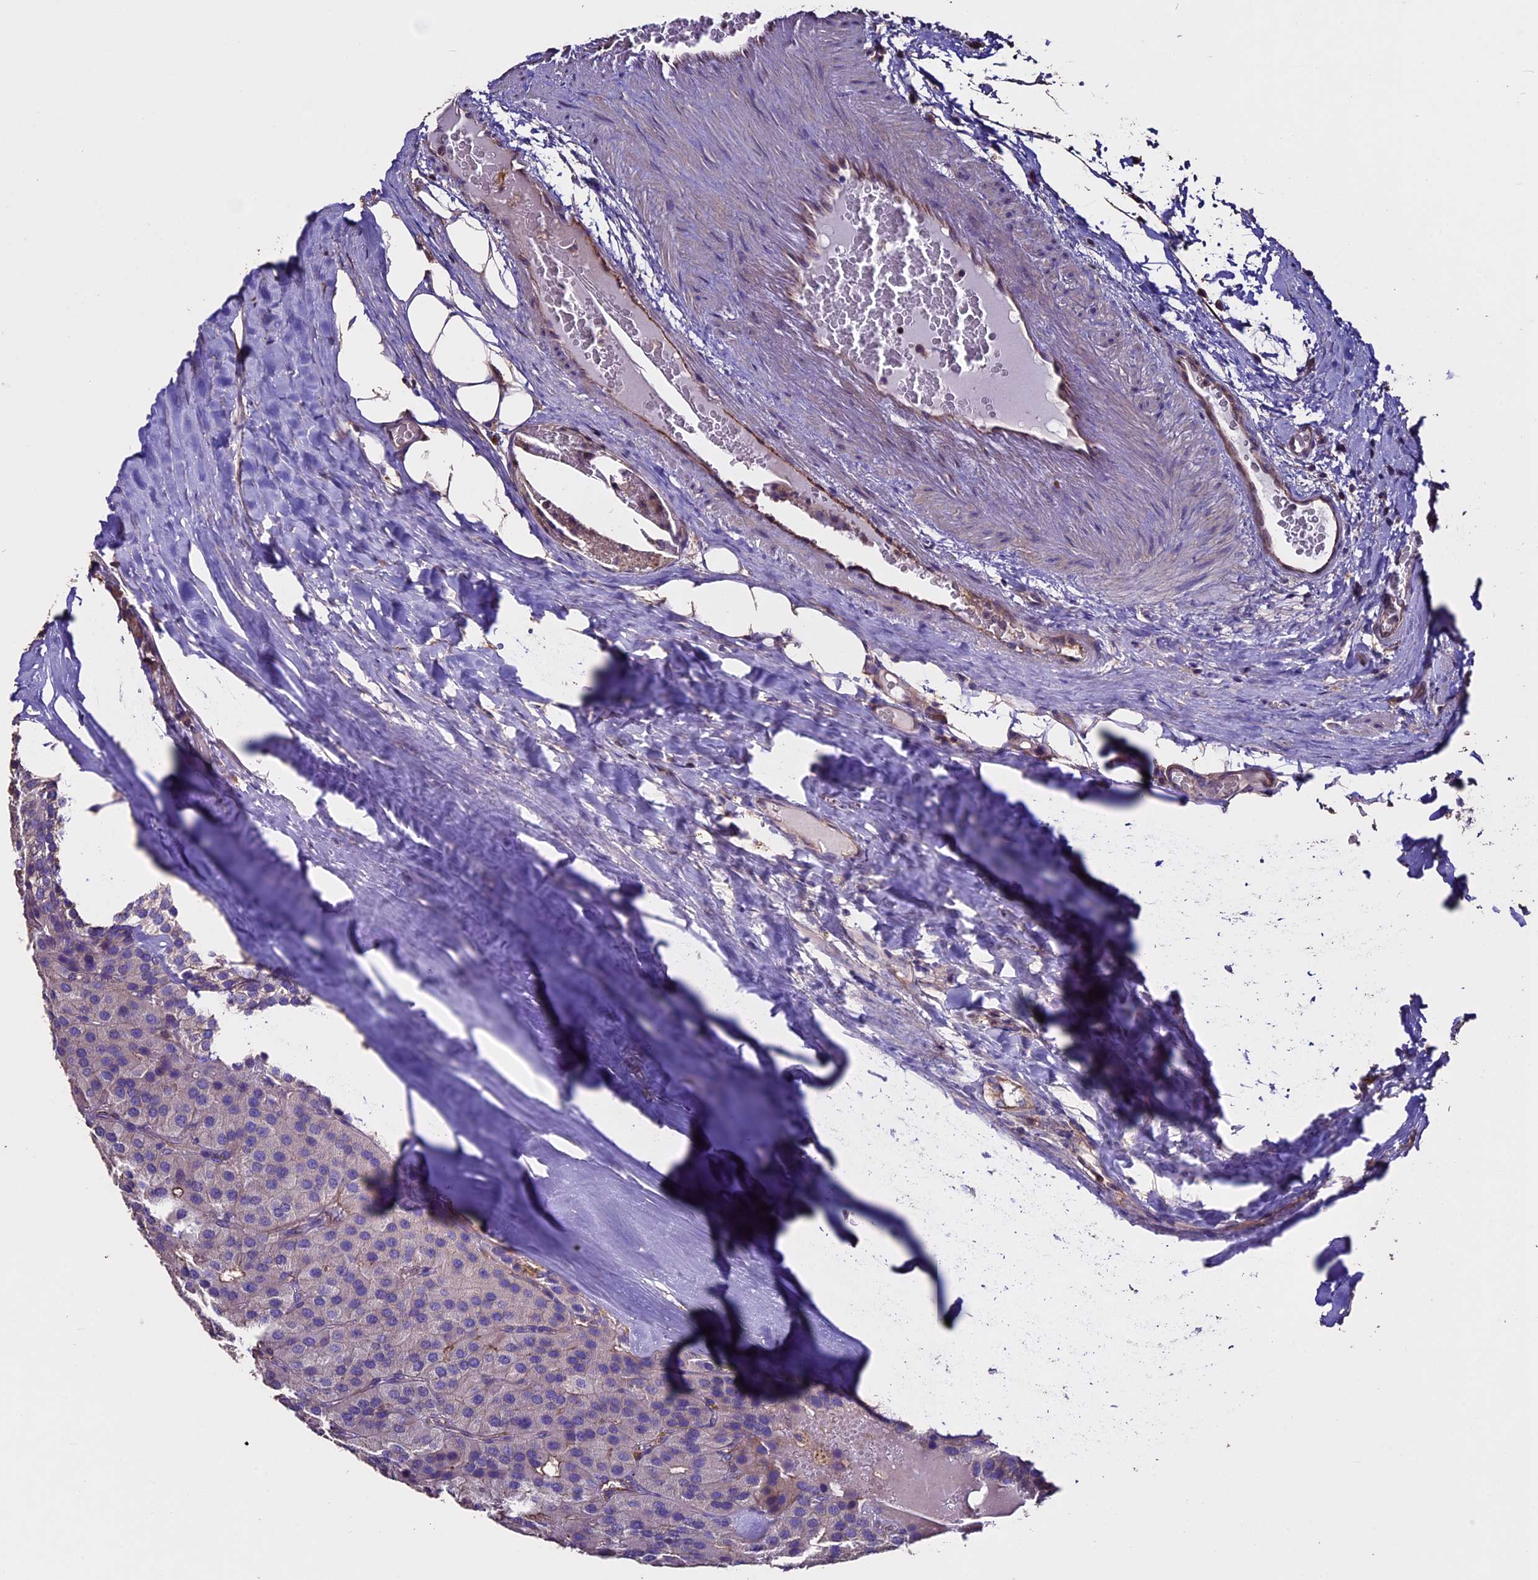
{"staining": {"intensity": "negative", "quantity": "none", "location": "none"}, "tissue": "parathyroid gland", "cell_type": "Glandular cells", "image_type": "normal", "snomed": [{"axis": "morphology", "description": "Normal tissue, NOS"}, {"axis": "morphology", "description": "Adenoma, NOS"}, {"axis": "topography", "description": "Parathyroid gland"}], "caption": "Parathyroid gland stained for a protein using IHC exhibits no staining glandular cells.", "gene": "USB1", "patient": {"sex": "female", "age": 86}}